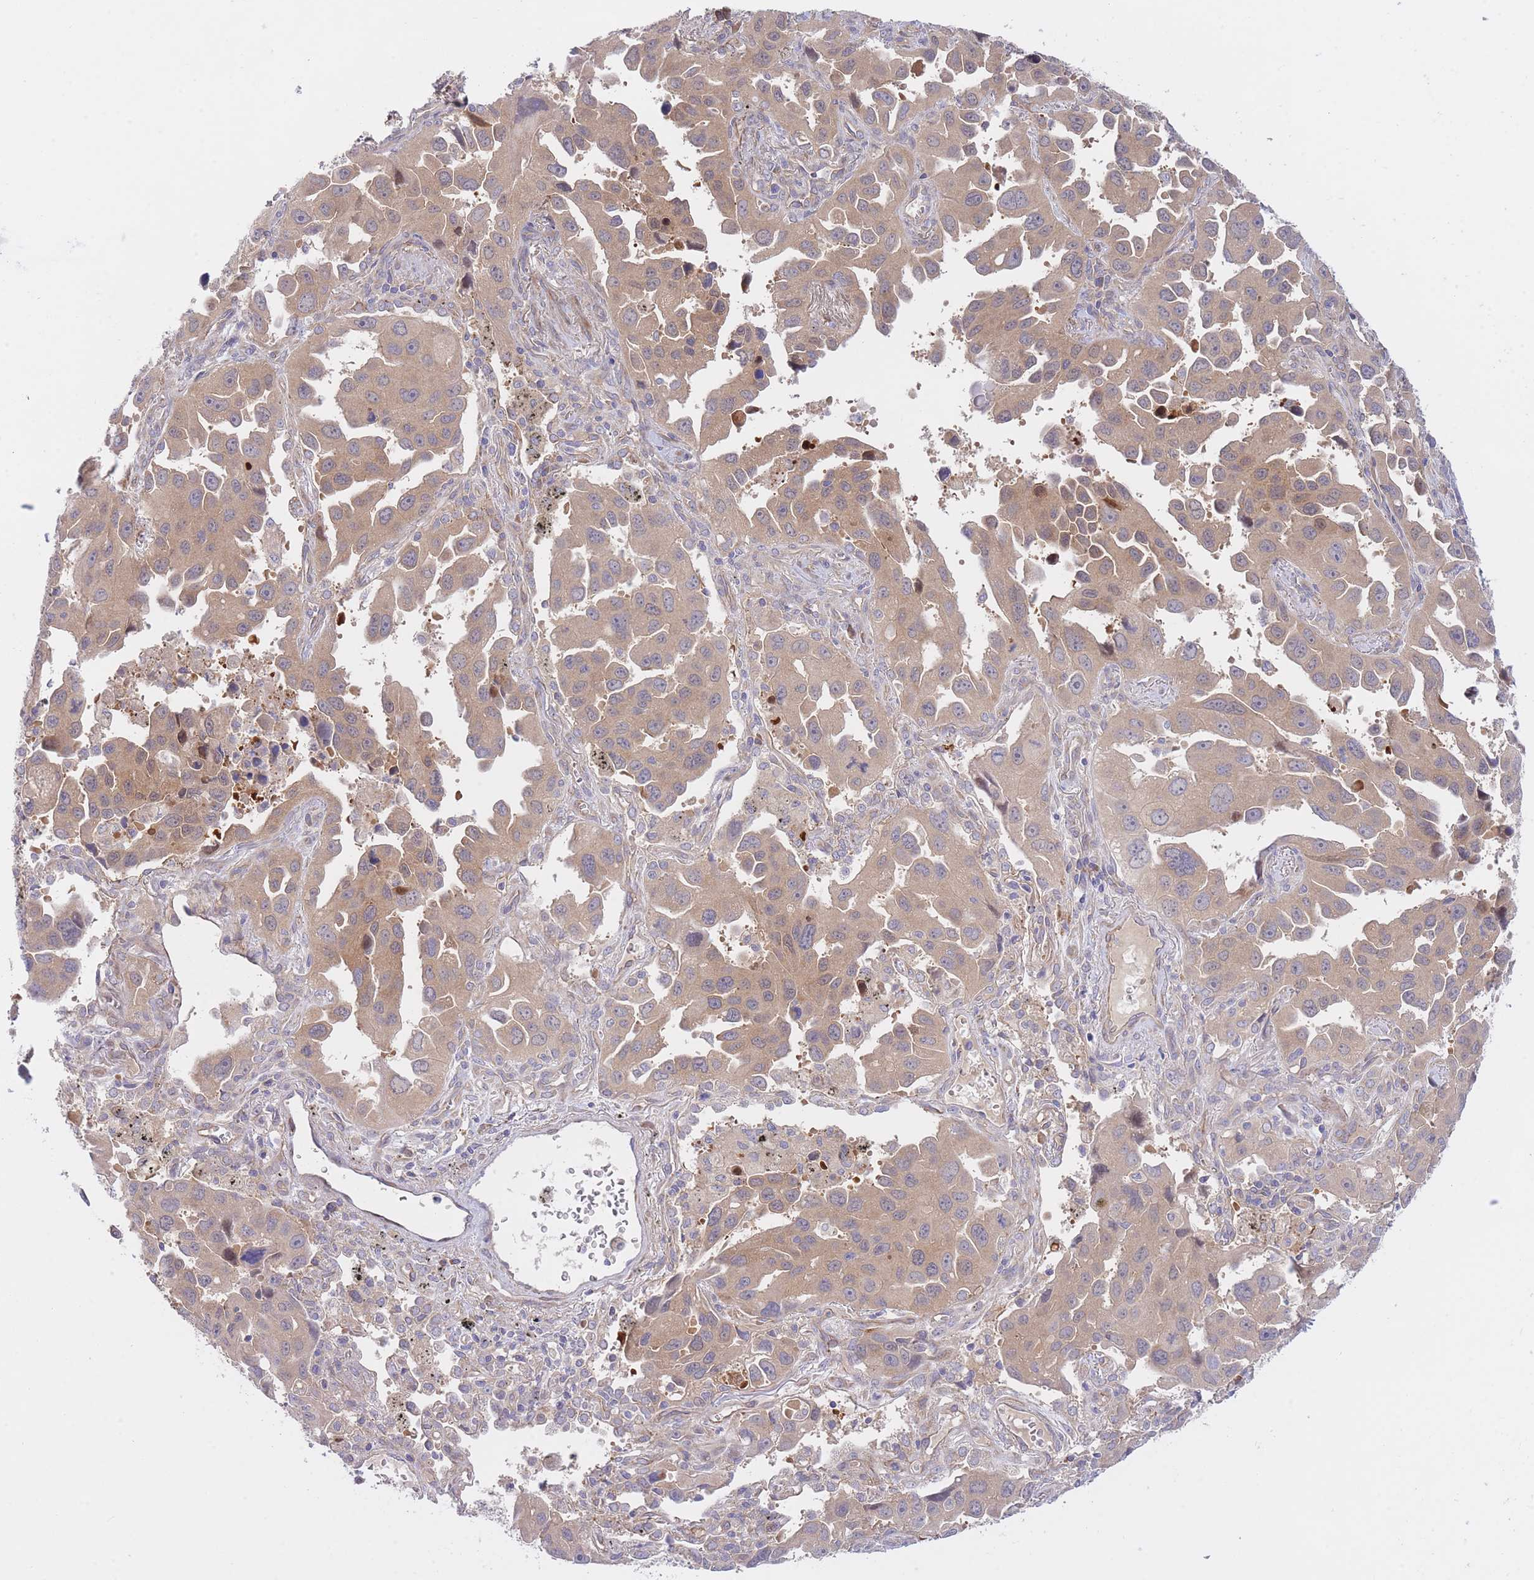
{"staining": {"intensity": "weak", "quantity": "25%-75%", "location": "cytoplasmic/membranous"}, "tissue": "lung cancer", "cell_type": "Tumor cells", "image_type": "cancer", "snomed": [{"axis": "morphology", "description": "Adenocarcinoma, NOS"}, {"axis": "topography", "description": "Lung"}], "caption": "Immunohistochemistry of human adenocarcinoma (lung) demonstrates low levels of weak cytoplasmic/membranous staining in approximately 25%-75% of tumor cells.", "gene": "CHAC1", "patient": {"sex": "male", "age": 66}}